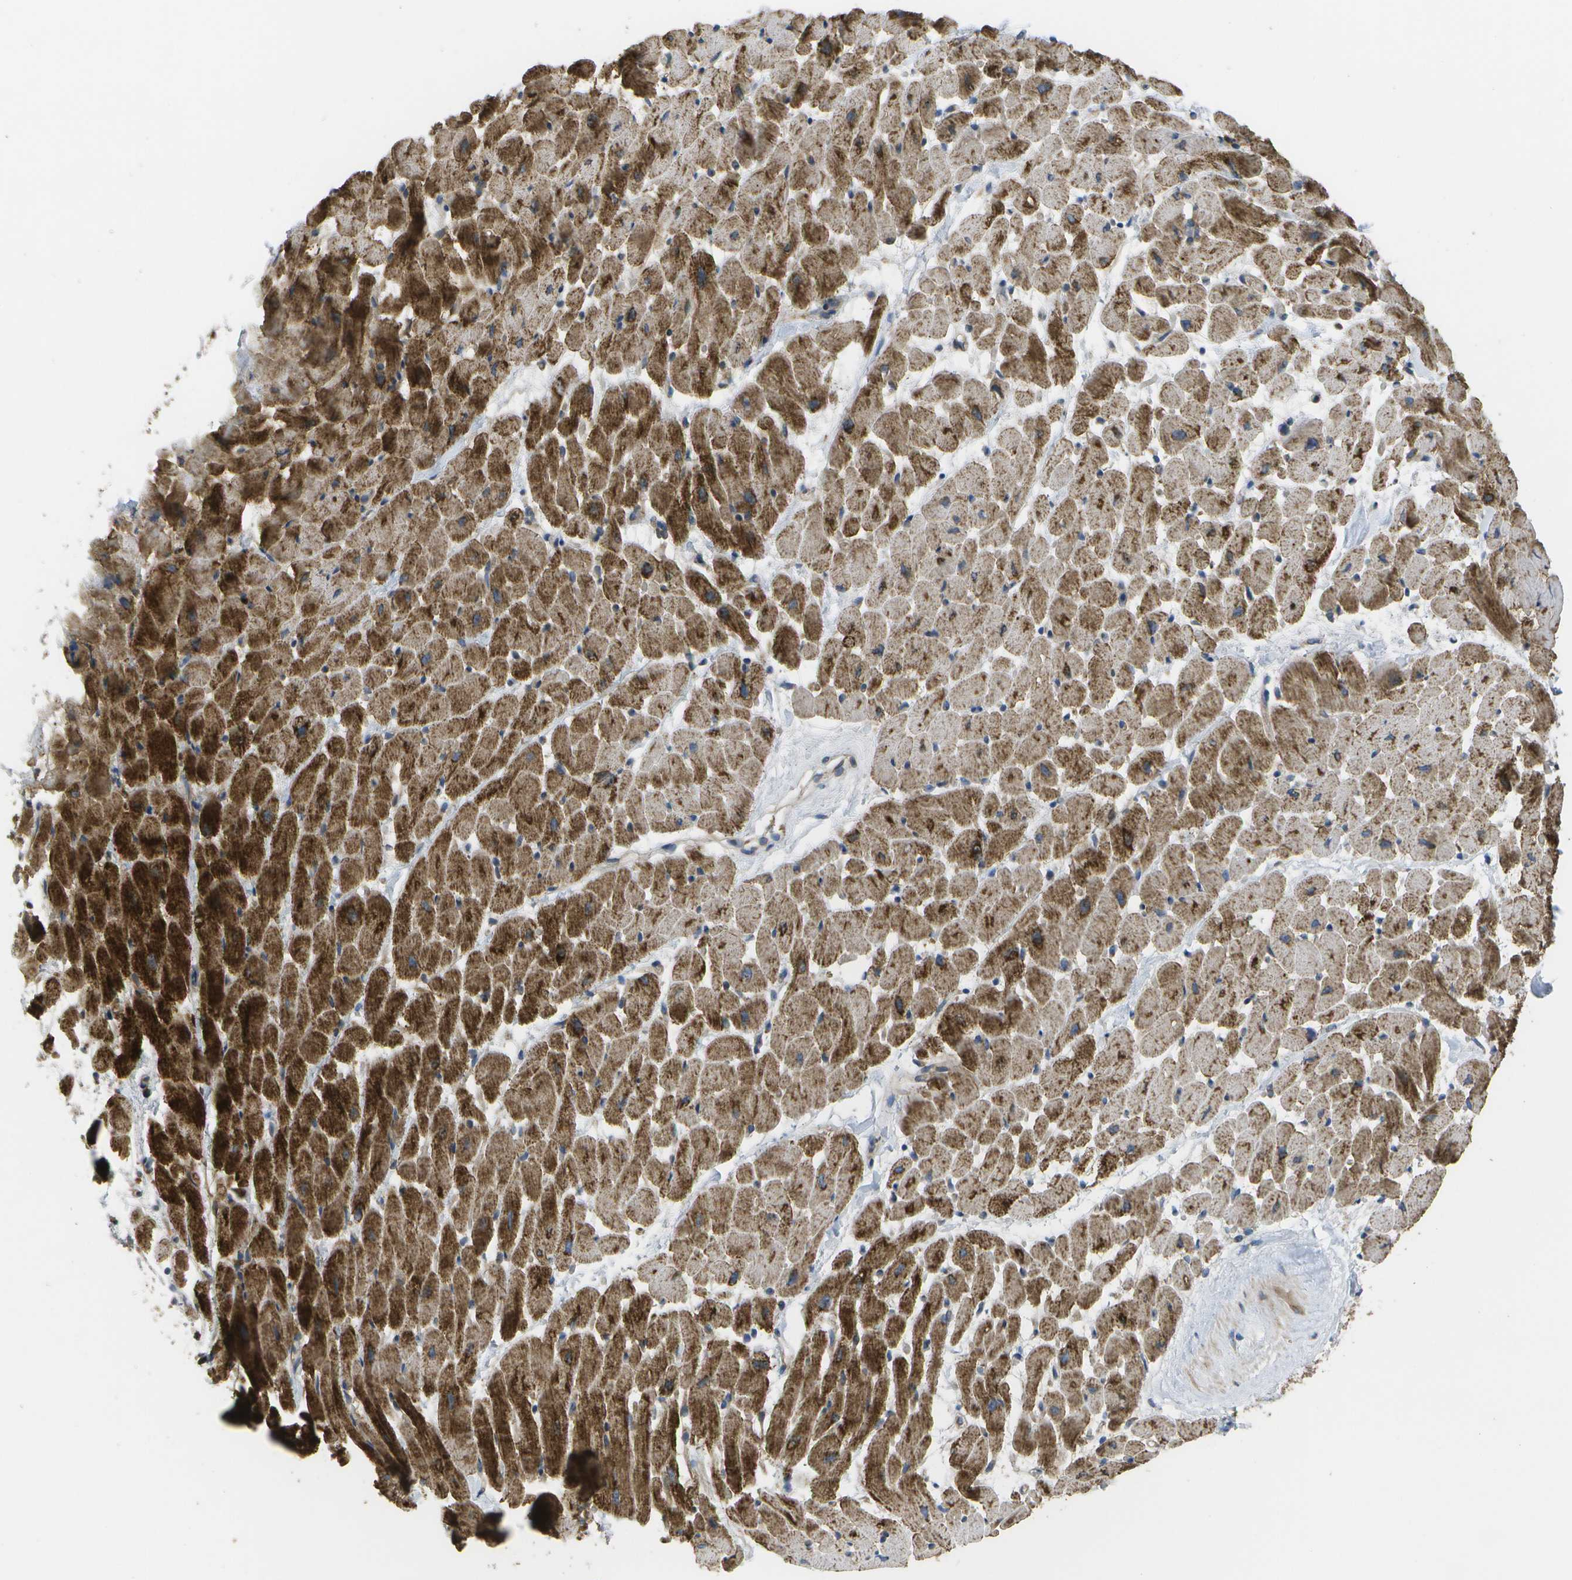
{"staining": {"intensity": "strong", "quantity": ">75%", "location": "cytoplasmic/membranous"}, "tissue": "heart muscle", "cell_type": "Cardiomyocytes", "image_type": "normal", "snomed": [{"axis": "morphology", "description": "Normal tissue, NOS"}, {"axis": "topography", "description": "Heart"}], "caption": "Immunohistochemical staining of unremarkable human heart muscle shows strong cytoplasmic/membranous protein positivity in about >75% of cardiomyocytes. The staining was performed using DAB (3,3'-diaminobenzidine) to visualize the protein expression in brown, while the nuclei were stained in blue with hematoxylin (Magnification: 20x).", "gene": "DPM3", "patient": {"sex": "male", "age": 45}}